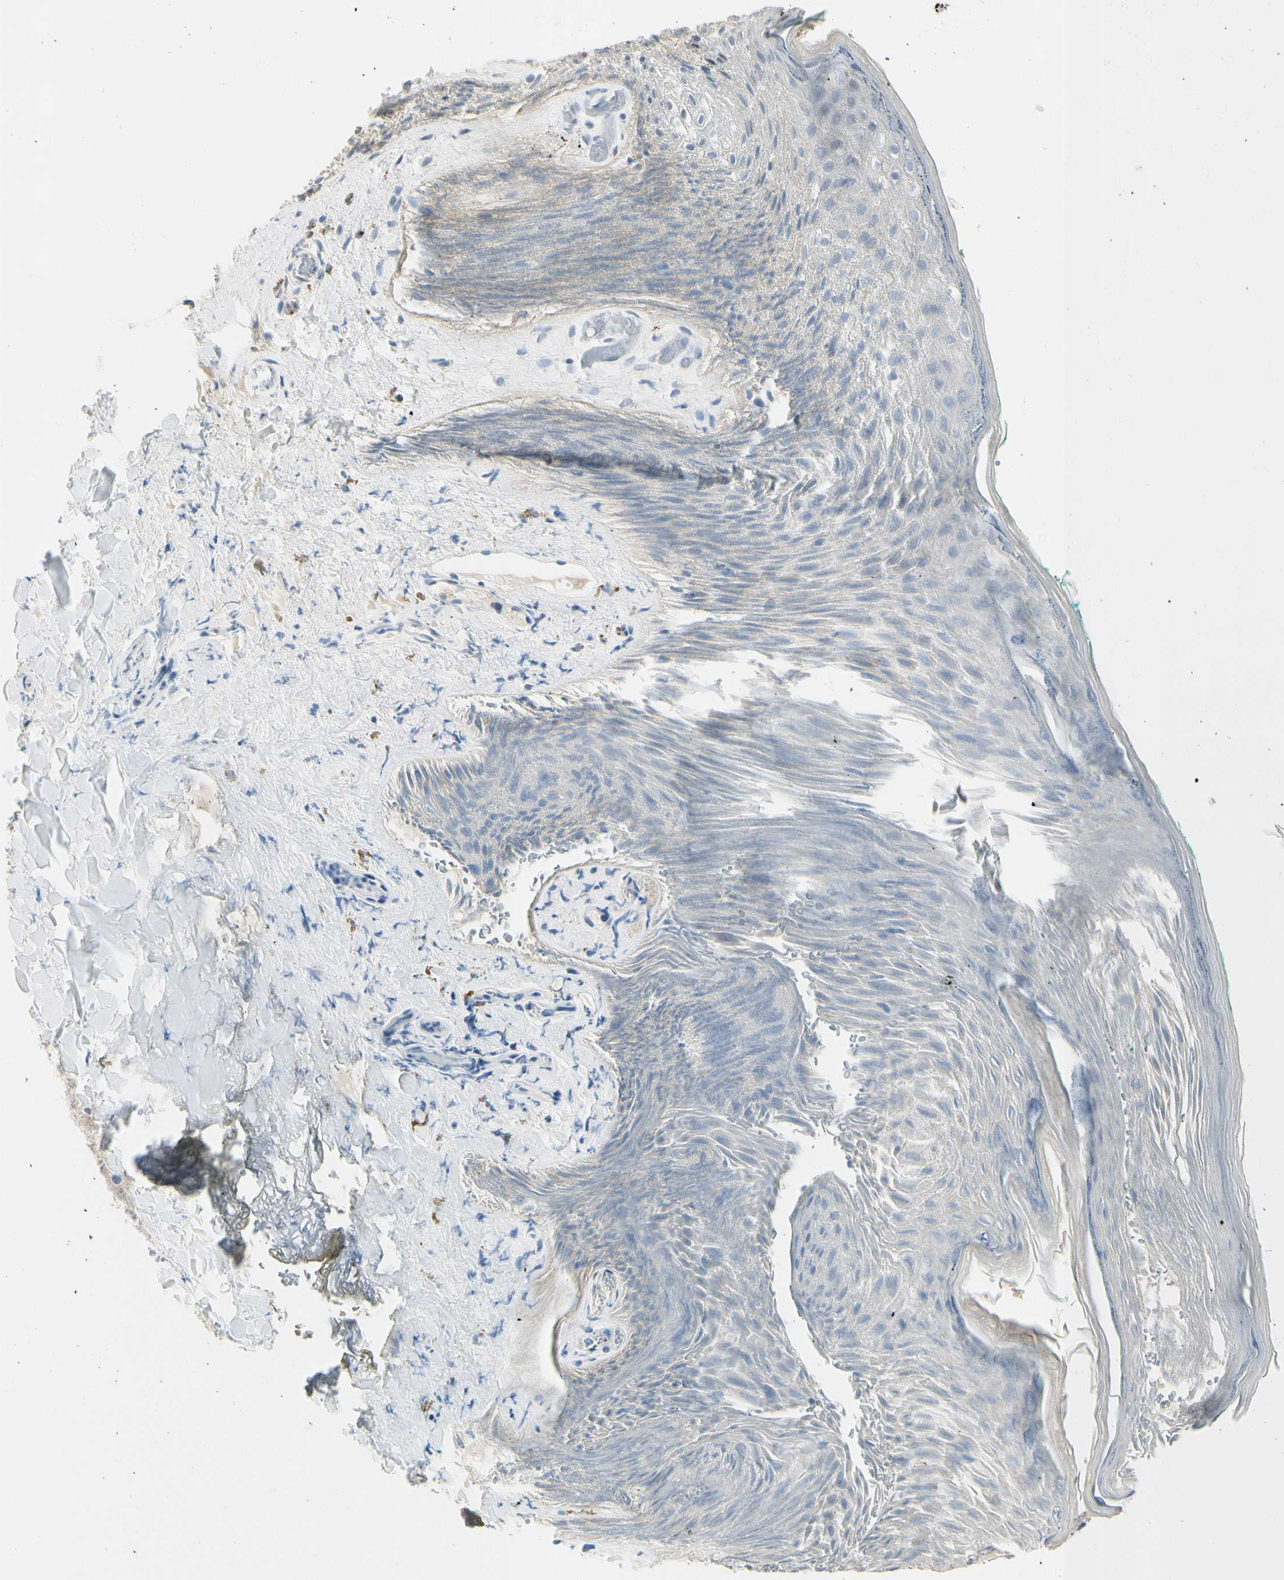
{"staining": {"intensity": "negative", "quantity": "none", "location": "none"}, "tissue": "skin", "cell_type": "Epidermal cells", "image_type": "normal", "snomed": [{"axis": "morphology", "description": "Normal tissue, NOS"}, {"axis": "topography", "description": "Anal"}], "caption": "A photomicrograph of human skin is negative for staining in epidermal cells. Nuclei are stained in blue.", "gene": "B4GALNT1", "patient": {"sex": "male", "age": 74}}